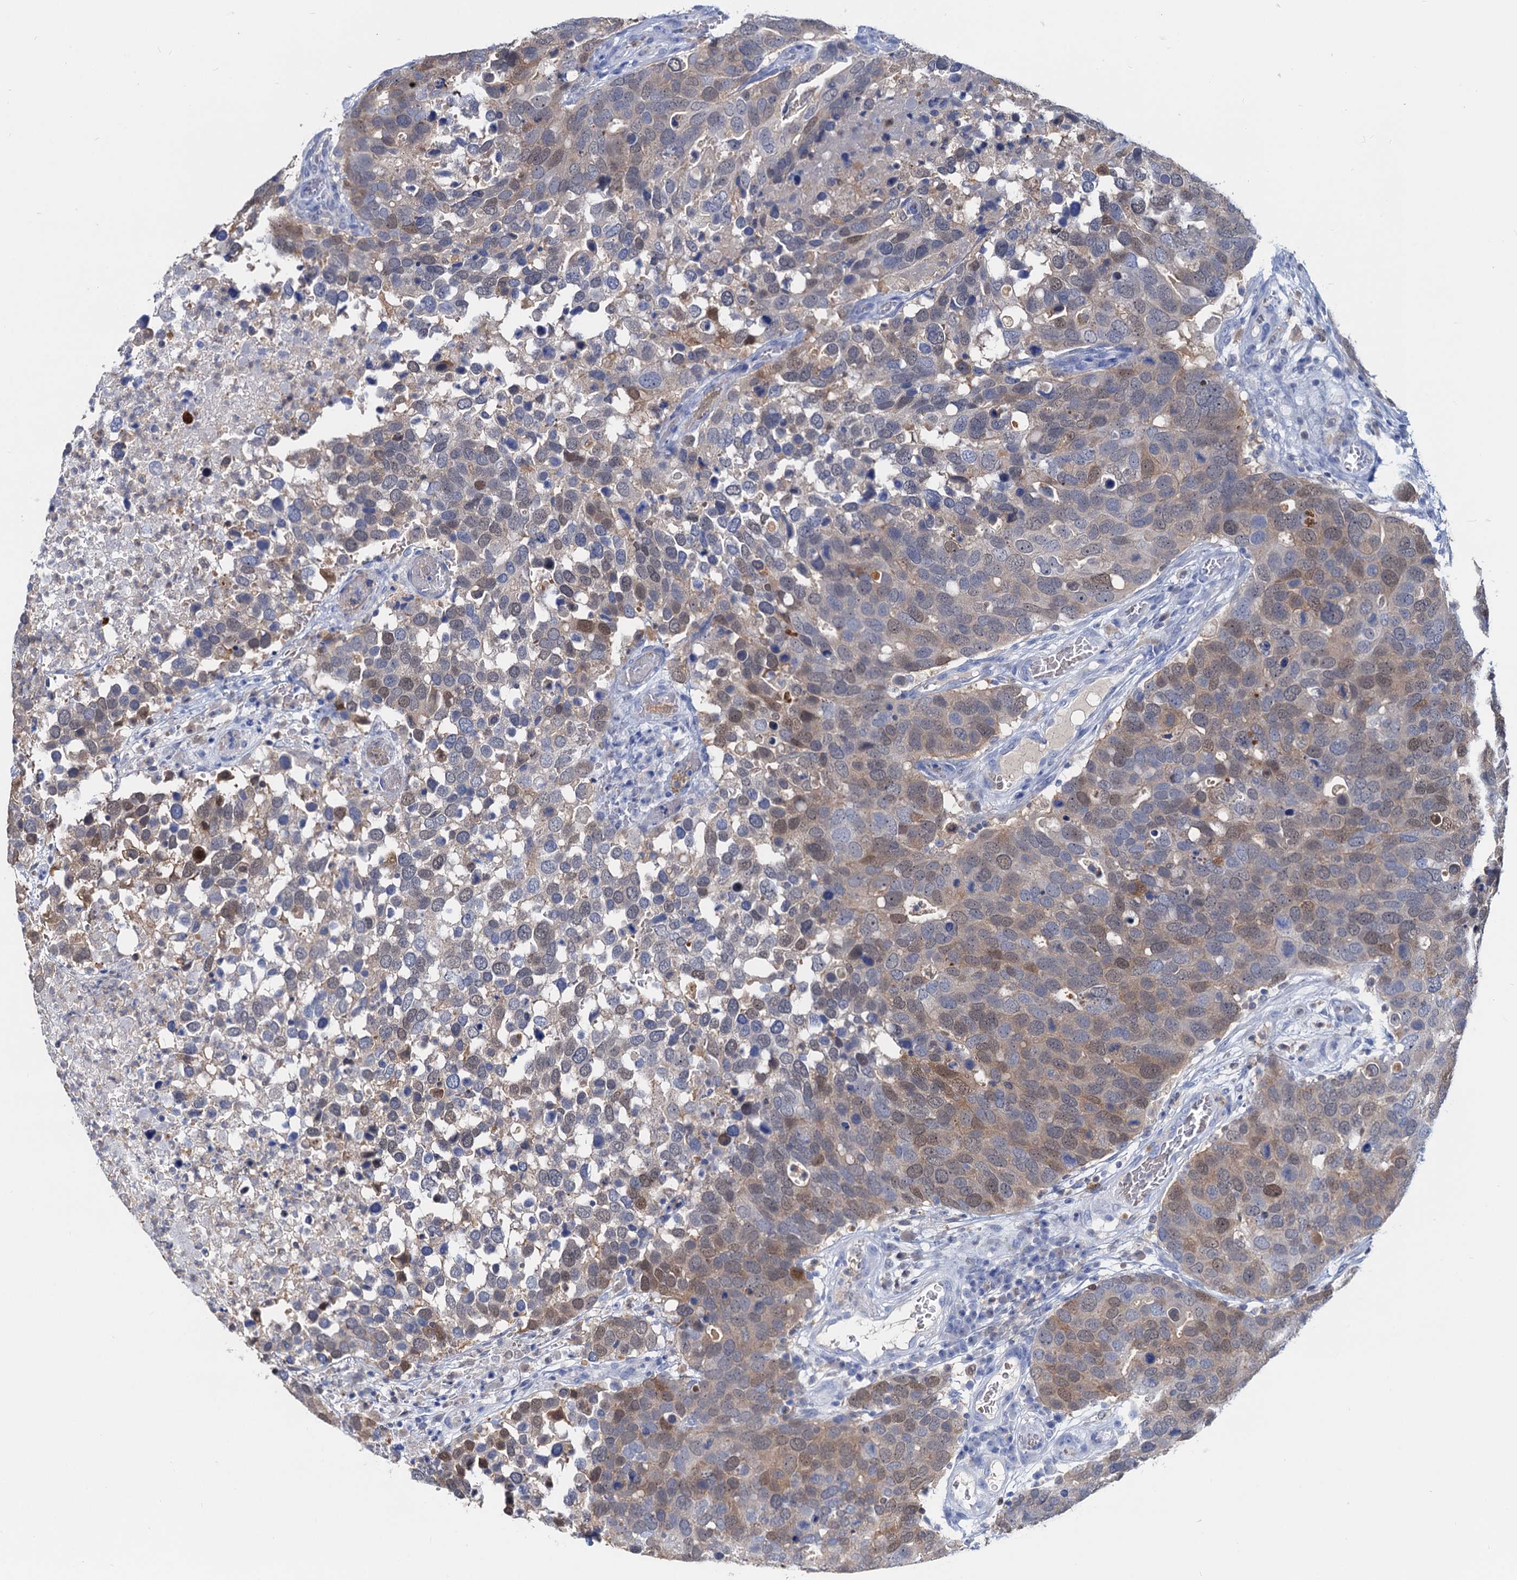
{"staining": {"intensity": "weak", "quantity": "25%-75%", "location": "cytoplasmic/membranous,nuclear"}, "tissue": "breast cancer", "cell_type": "Tumor cells", "image_type": "cancer", "snomed": [{"axis": "morphology", "description": "Duct carcinoma"}, {"axis": "topography", "description": "Breast"}], "caption": "There is low levels of weak cytoplasmic/membranous and nuclear expression in tumor cells of invasive ductal carcinoma (breast), as demonstrated by immunohistochemical staining (brown color).", "gene": "FAH", "patient": {"sex": "female", "age": 83}}